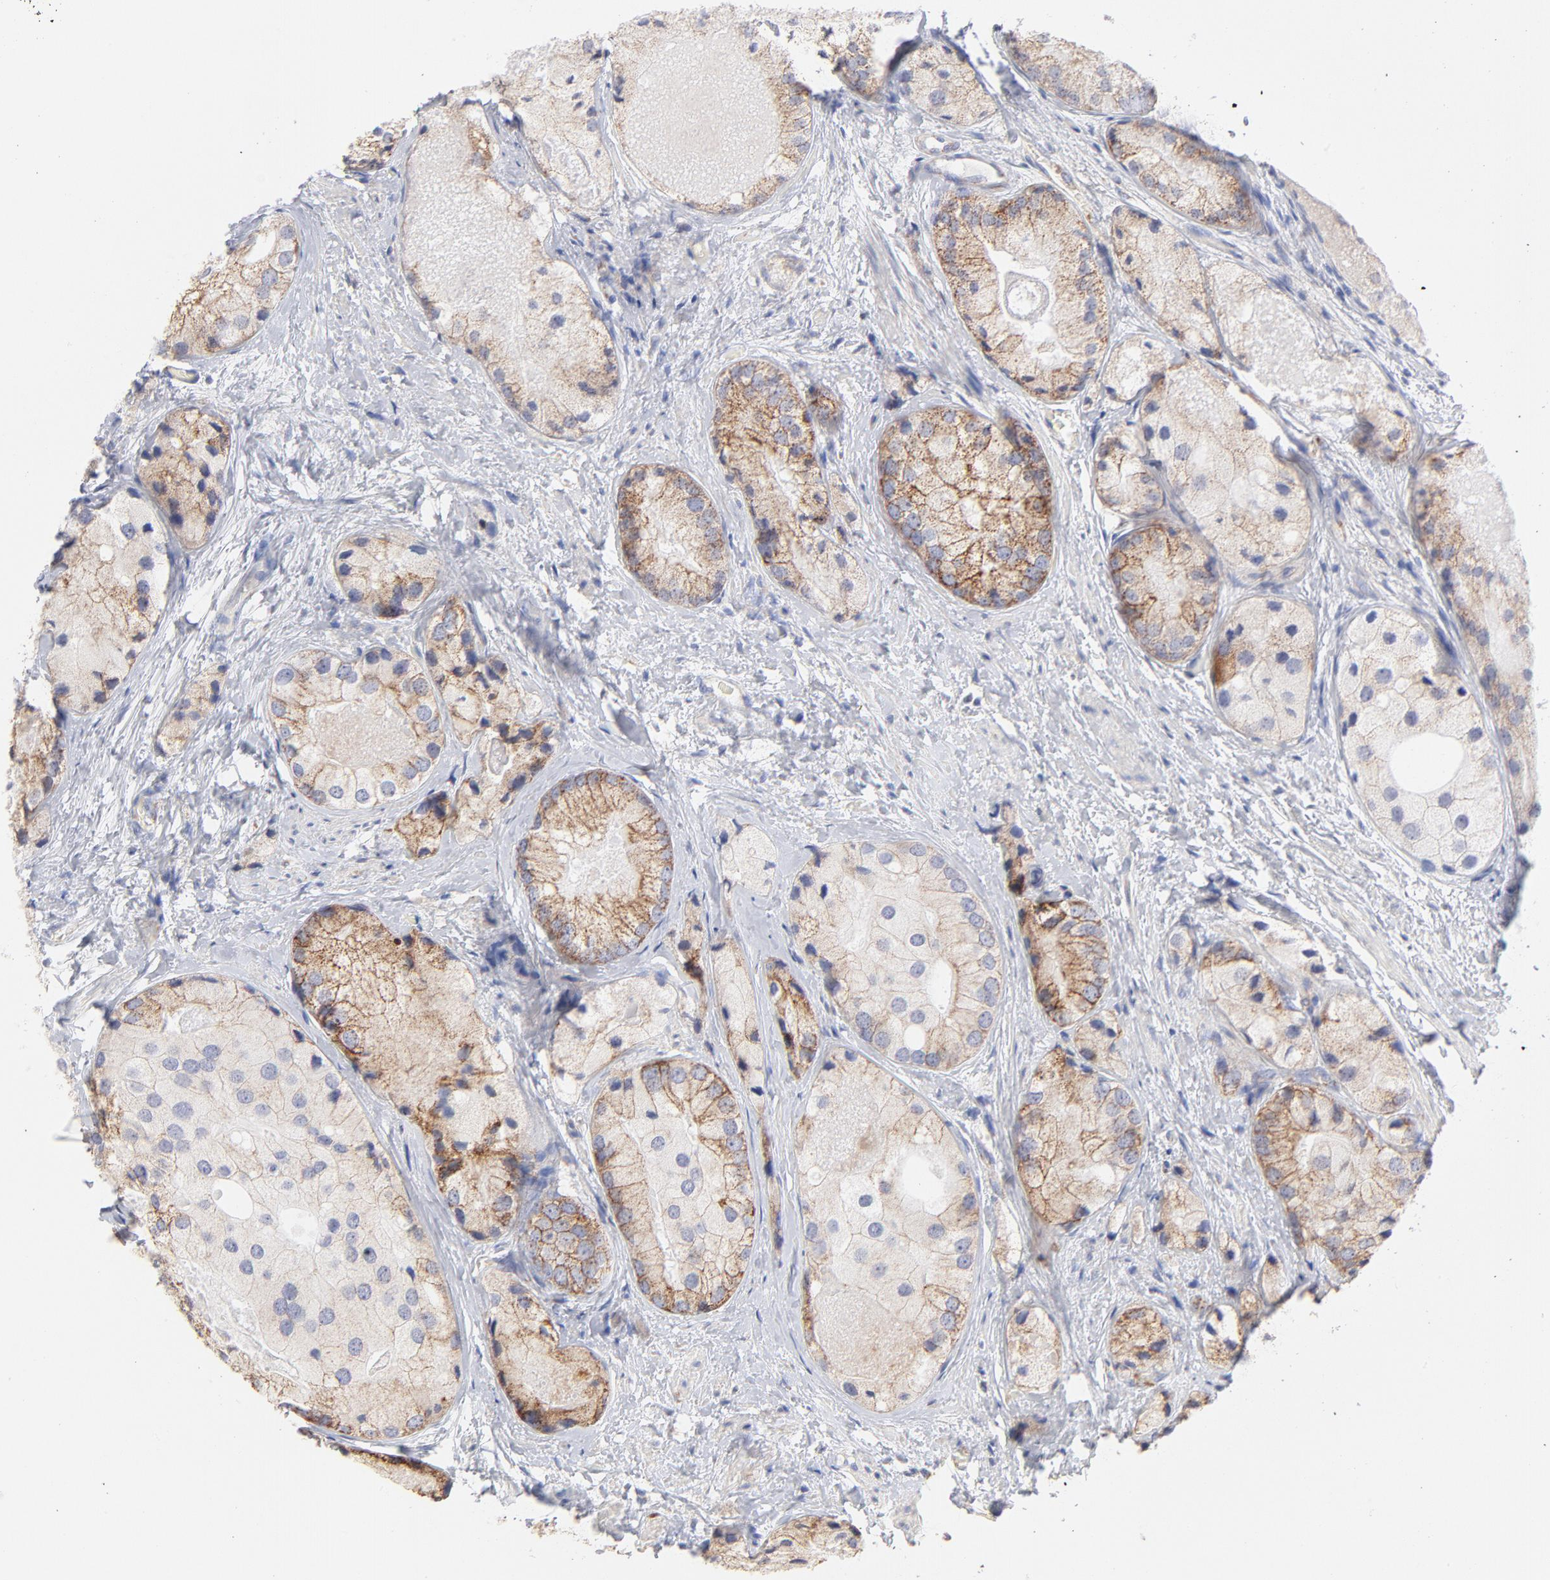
{"staining": {"intensity": "weak", "quantity": "<25%", "location": "cytoplasmic/membranous"}, "tissue": "prostate cancer", "cell_type": "Tumor cells", "image_type": "cancer", "snomed": [{"axis": "morphology", "description": "Adenocarcinoma, Low grade"}, {"axis": "topography", "description": "Prostate"}], "caption": "Tumor cells are negative for protein expression in human adenocarcinoma (low-grade) (prostate).", "gene": "TIMM8A", "patient": {"sex": "male", "age": 69}}